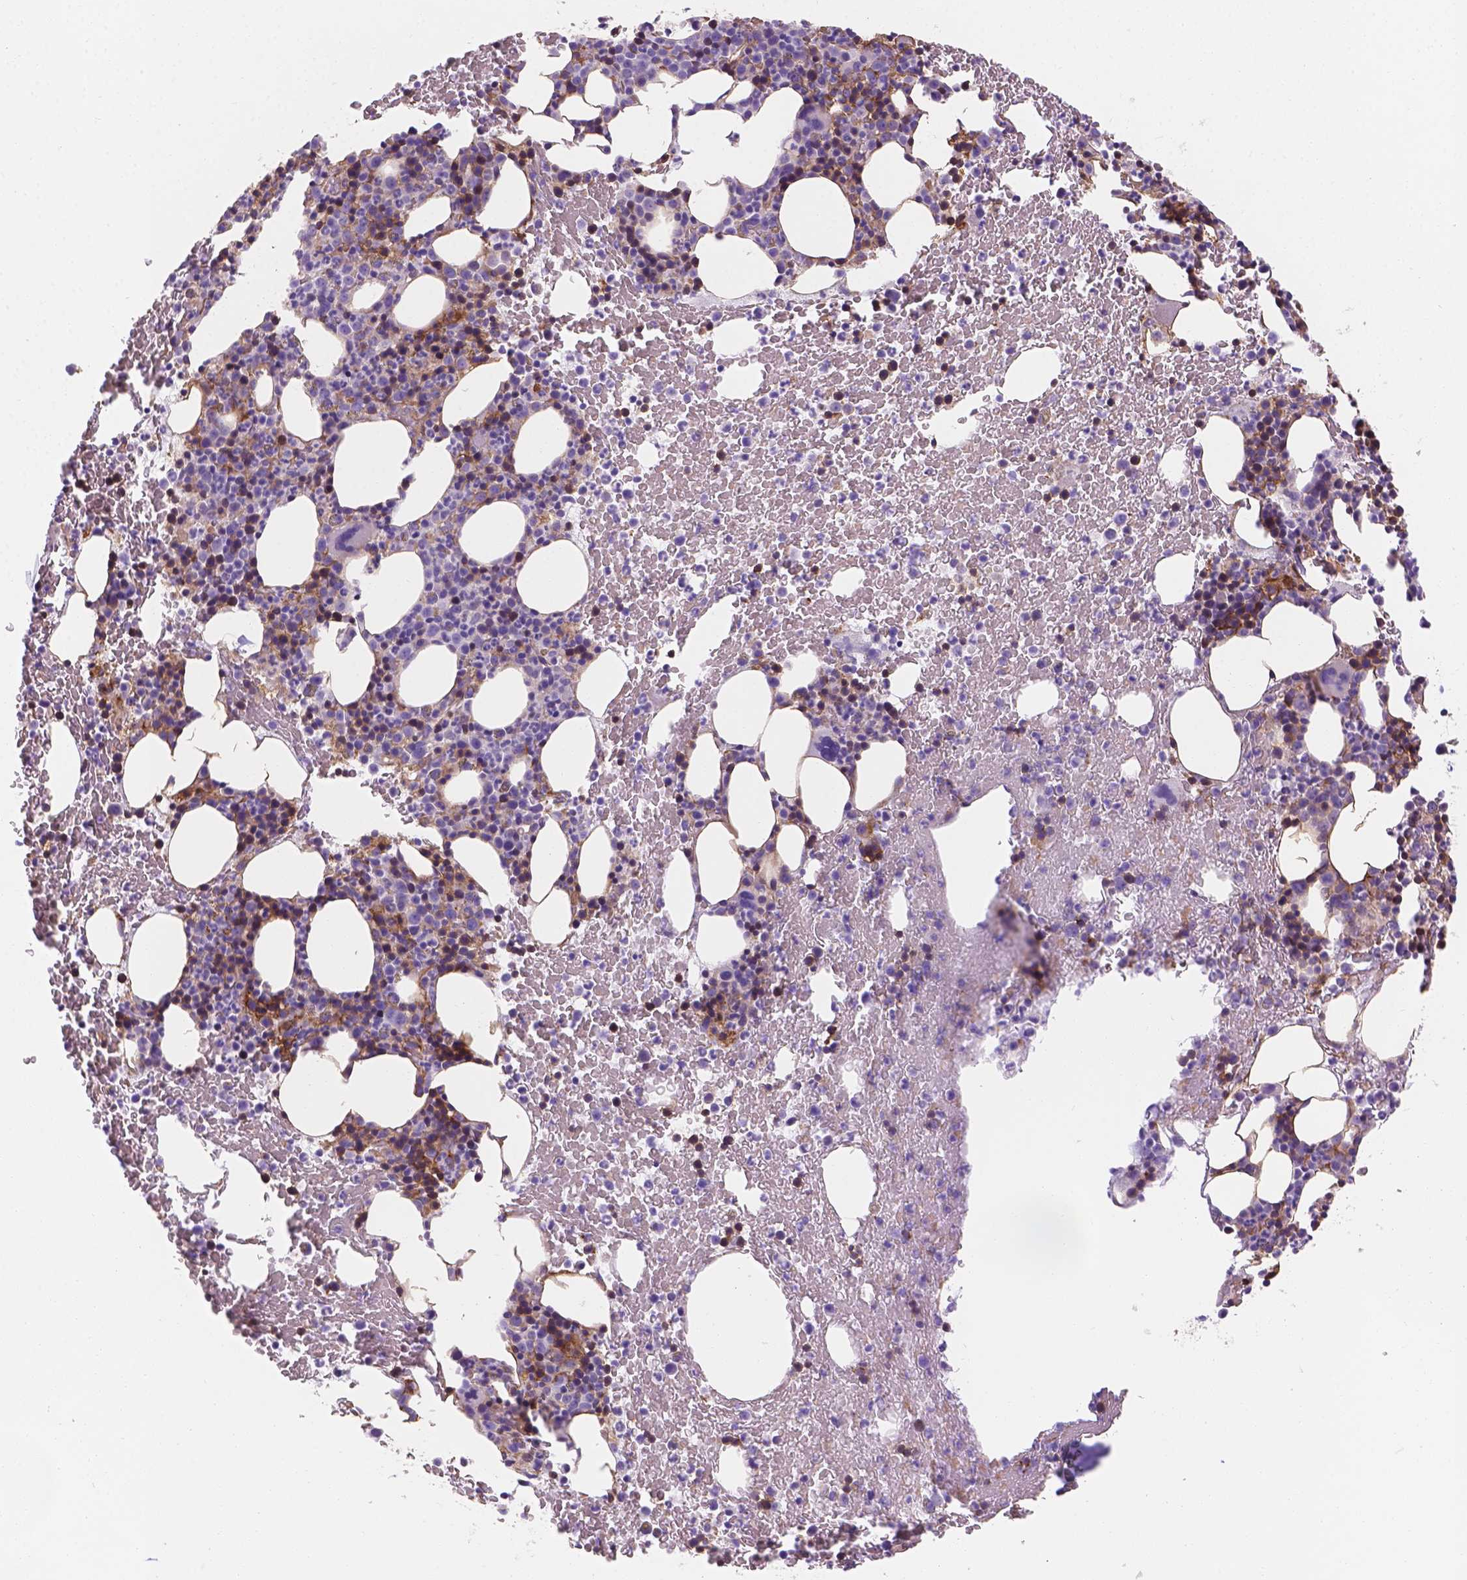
{"staining": {"intensity": "moderate", "quantity": "25%-75%", "location": "cytoplasmic/membranous"}, "tissue": "bone marrow", "cell_type": "Hematopoietic cells", "image_type": "normal", "snomed": [{"axis": "morphology", "description": "Normal tissue, NOS"}, {"axis": "topography", "description": "Bone marrow"}], "caption": "Benign bone marrow demonstrates moderate cytoplasmic/membranous staining in about 25%-75% of hematopoietic cells, visualized by immunohistochemistry. (Stains: DAB (3,3'-diaminobenzidine) in brown, nuclei in blue, Microscopy: brightfield microscopy at high magnification).", "gene": "SLC40A1", "patient": {"sex": "male", "age": 72}}